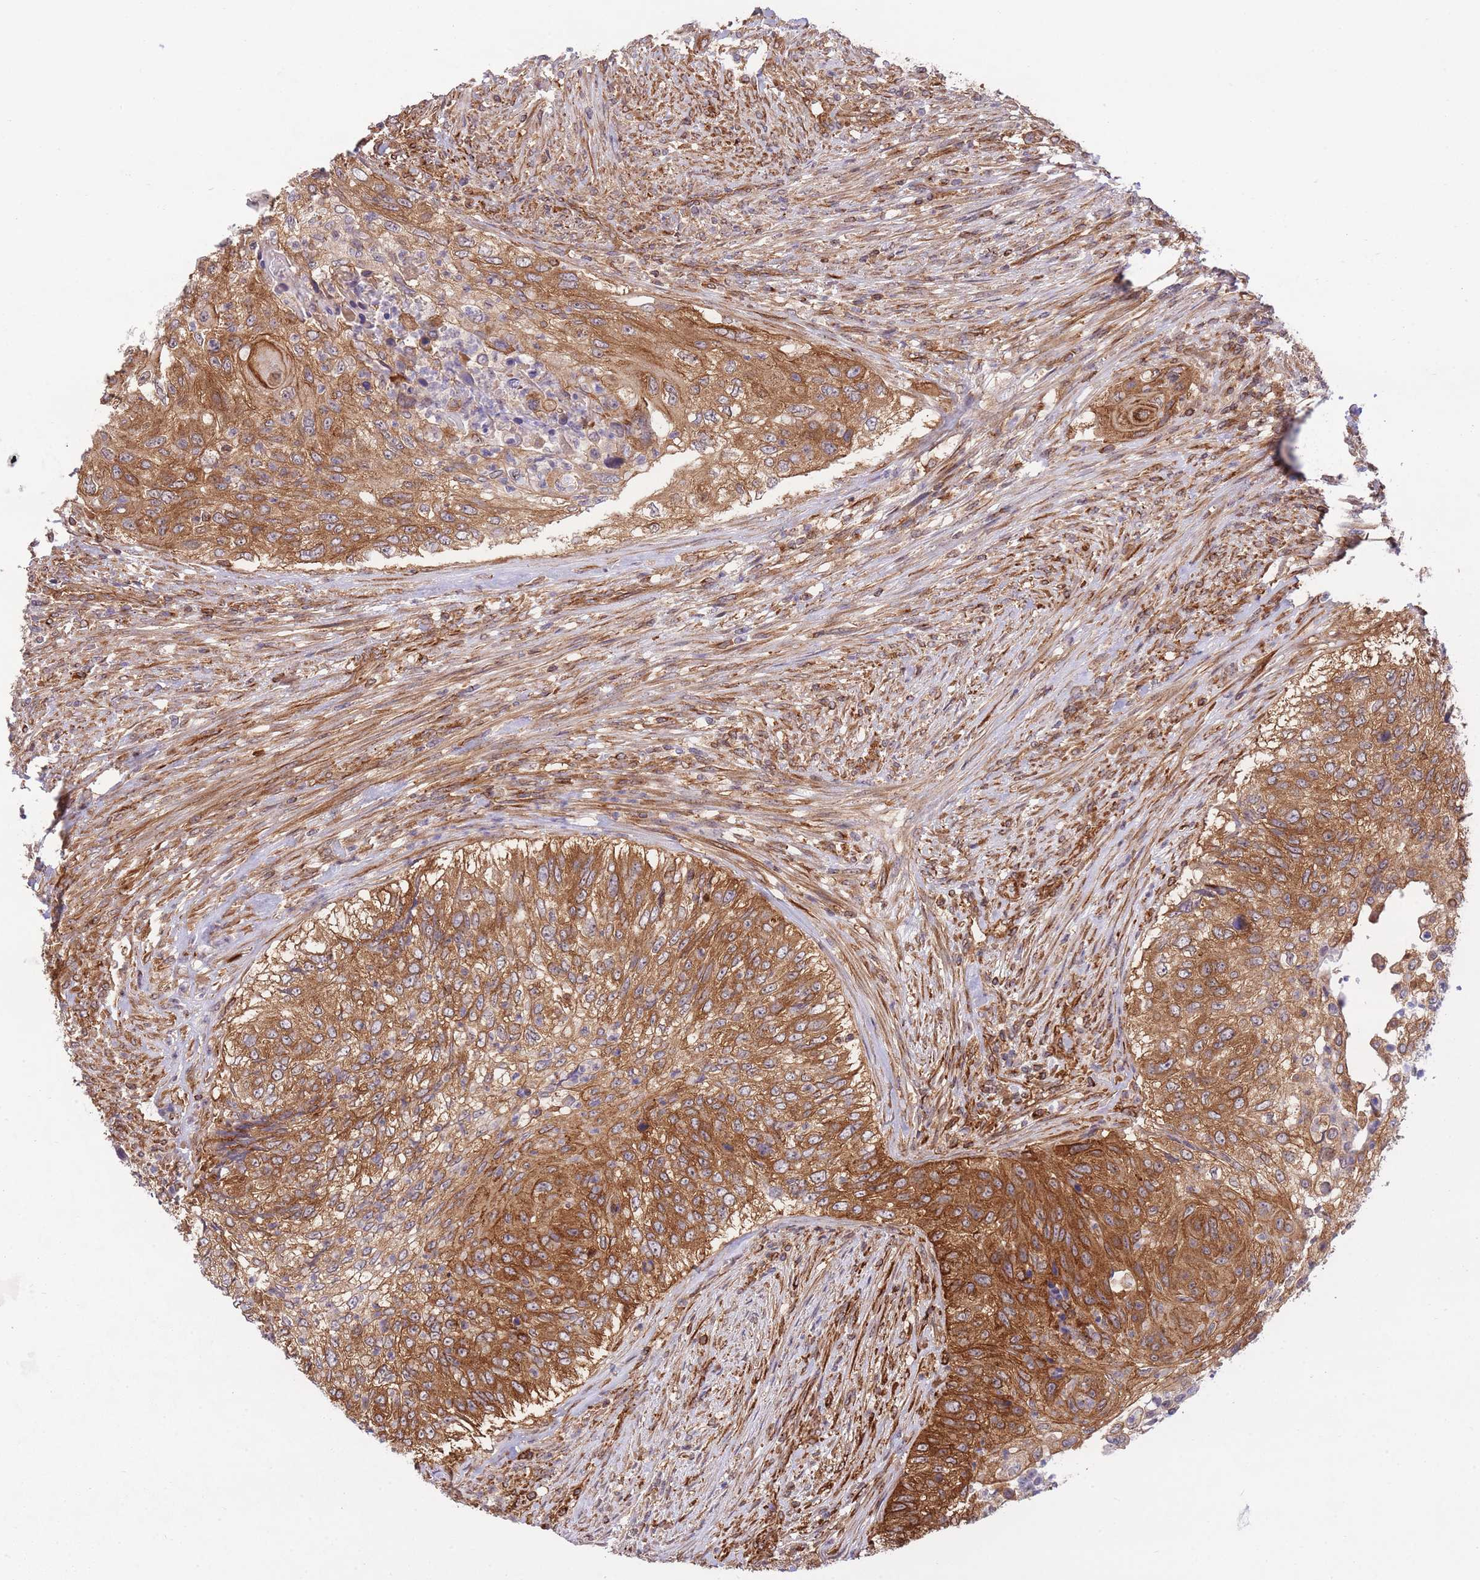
{"staining": {"intensity": "moderate", "quantity": ">75%", "location": "cytoplasmic/membranous"}, "tissue": "urothelial cancer", "cell_type": "Tumor cells", "image_type": "cancer", "snomed": [{"axis": "morphology", "description": "Urothelial carcinoma, High grade"}, {"axis": "topography", "description": "Urinary bladder"}], "caption": "A micrograph showing moderate cytoplasmic/membranous expression in approximately >75% of tumor cells in urothelial cancer, as visualized by brown immunohistochemical staining.", "gene": "EXOSC8", "patient": {"sex": "female", "age": 60}}